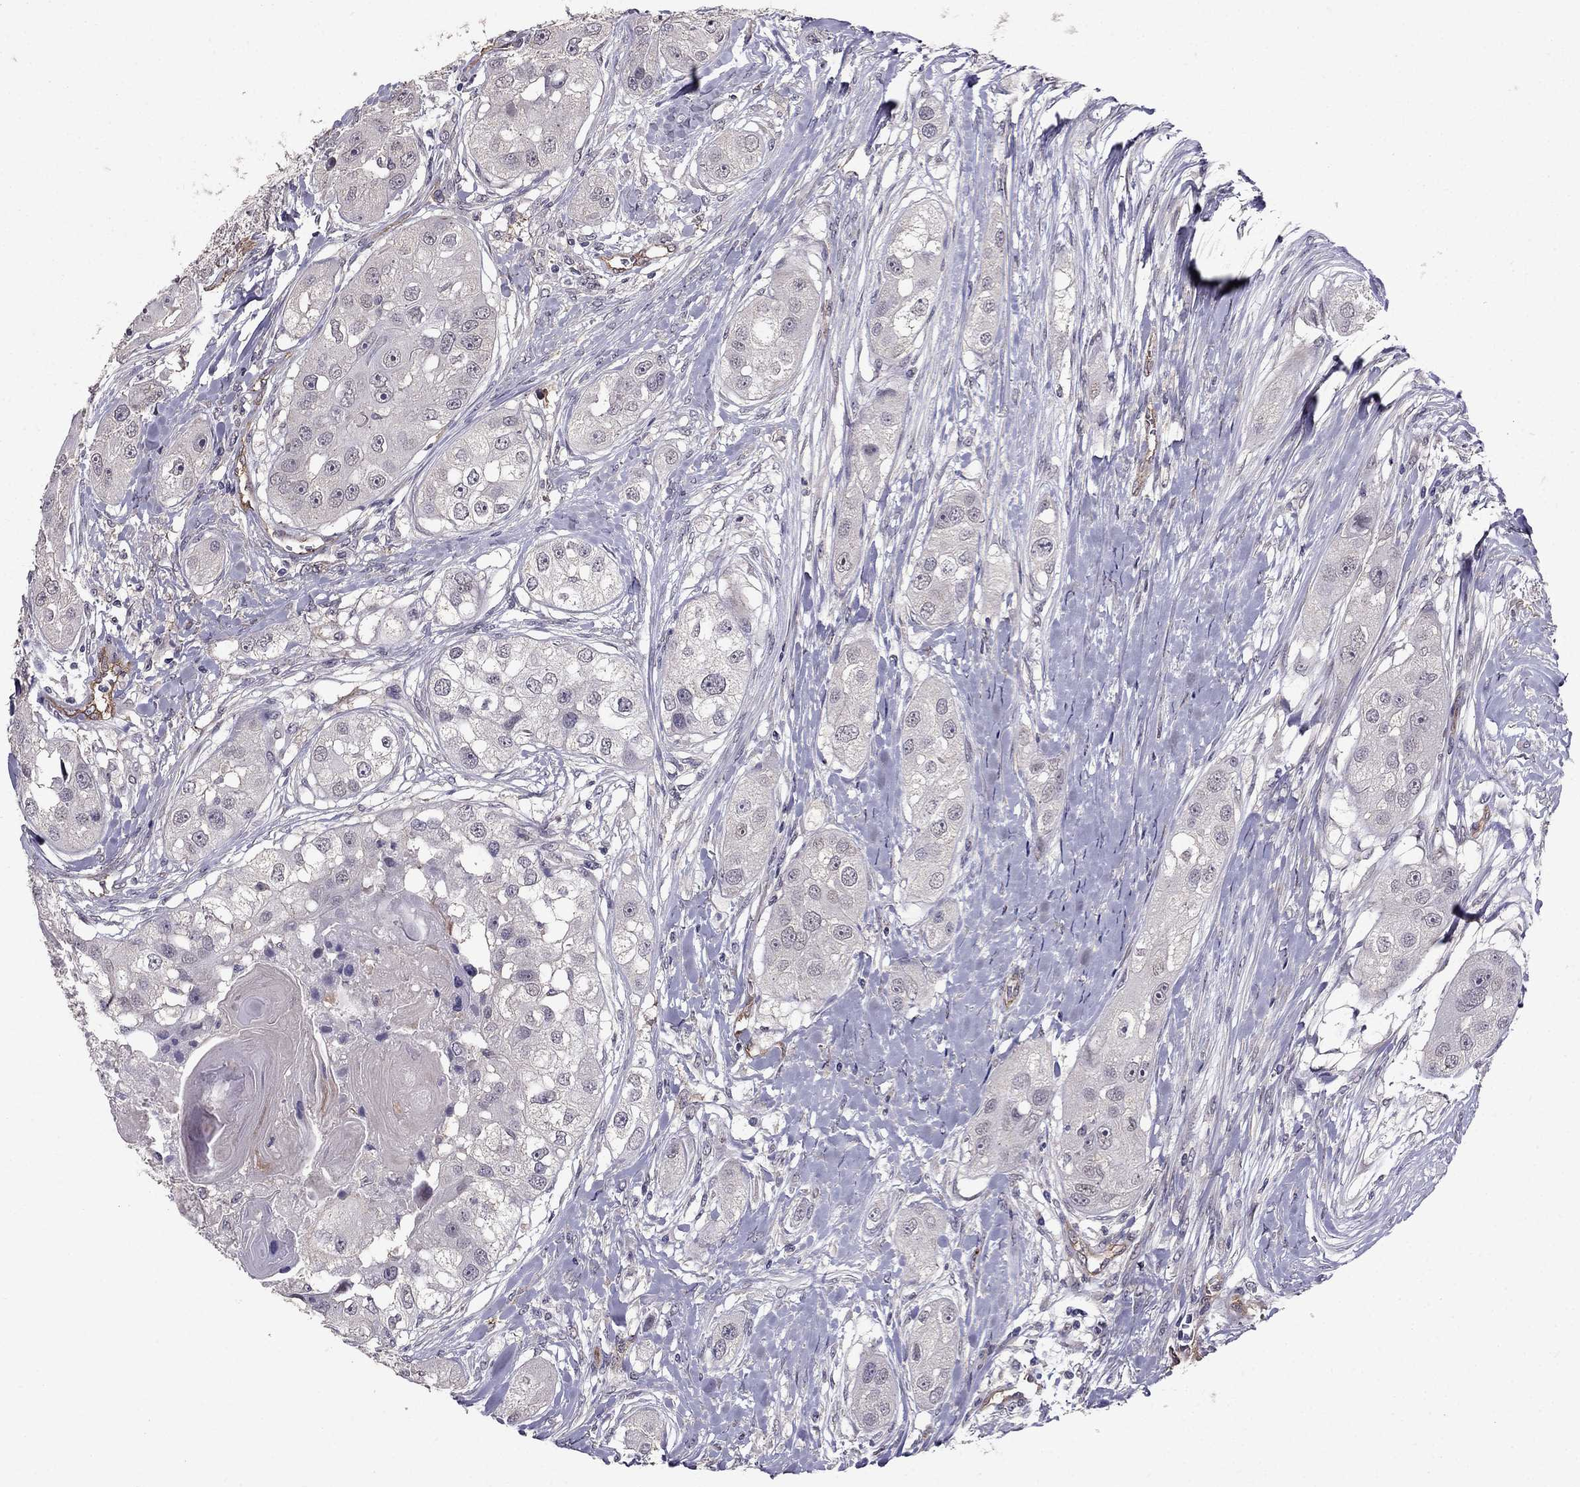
{"staining": {"intensity": "negative", "quantity": "none", "location": "none"}, "tissue": "head and neck cancer", "cell_type": "Tumor cells", "image_type": "cancer", "snomed": [{"axis": "morphology", "description": "Normal tissue, NOS"}, {"axis": "morphology", "description": "Squamous cell carcinoma, NOS"}, {"axis": "topography", "description": "Skeletal muscle"}, {"axis": "topography", "description": "Head-Neck"}], "caption": "IHC image of neoplastic tissue: human head and neck cancer (squamous cell carcinoma) stained with DAB (3,3'-diaminobenzidine) reveals no significant protein positivity in tumor cells. The staining was performed using DAB (3,3'-diaminobenzidine) to visualize the protein expression in brown, while the nuclei were stained in blue with hematoxylin (Magnification: 20x).", "gene": "RASIP1", "patient": {"sex": "male", "age": 51}}